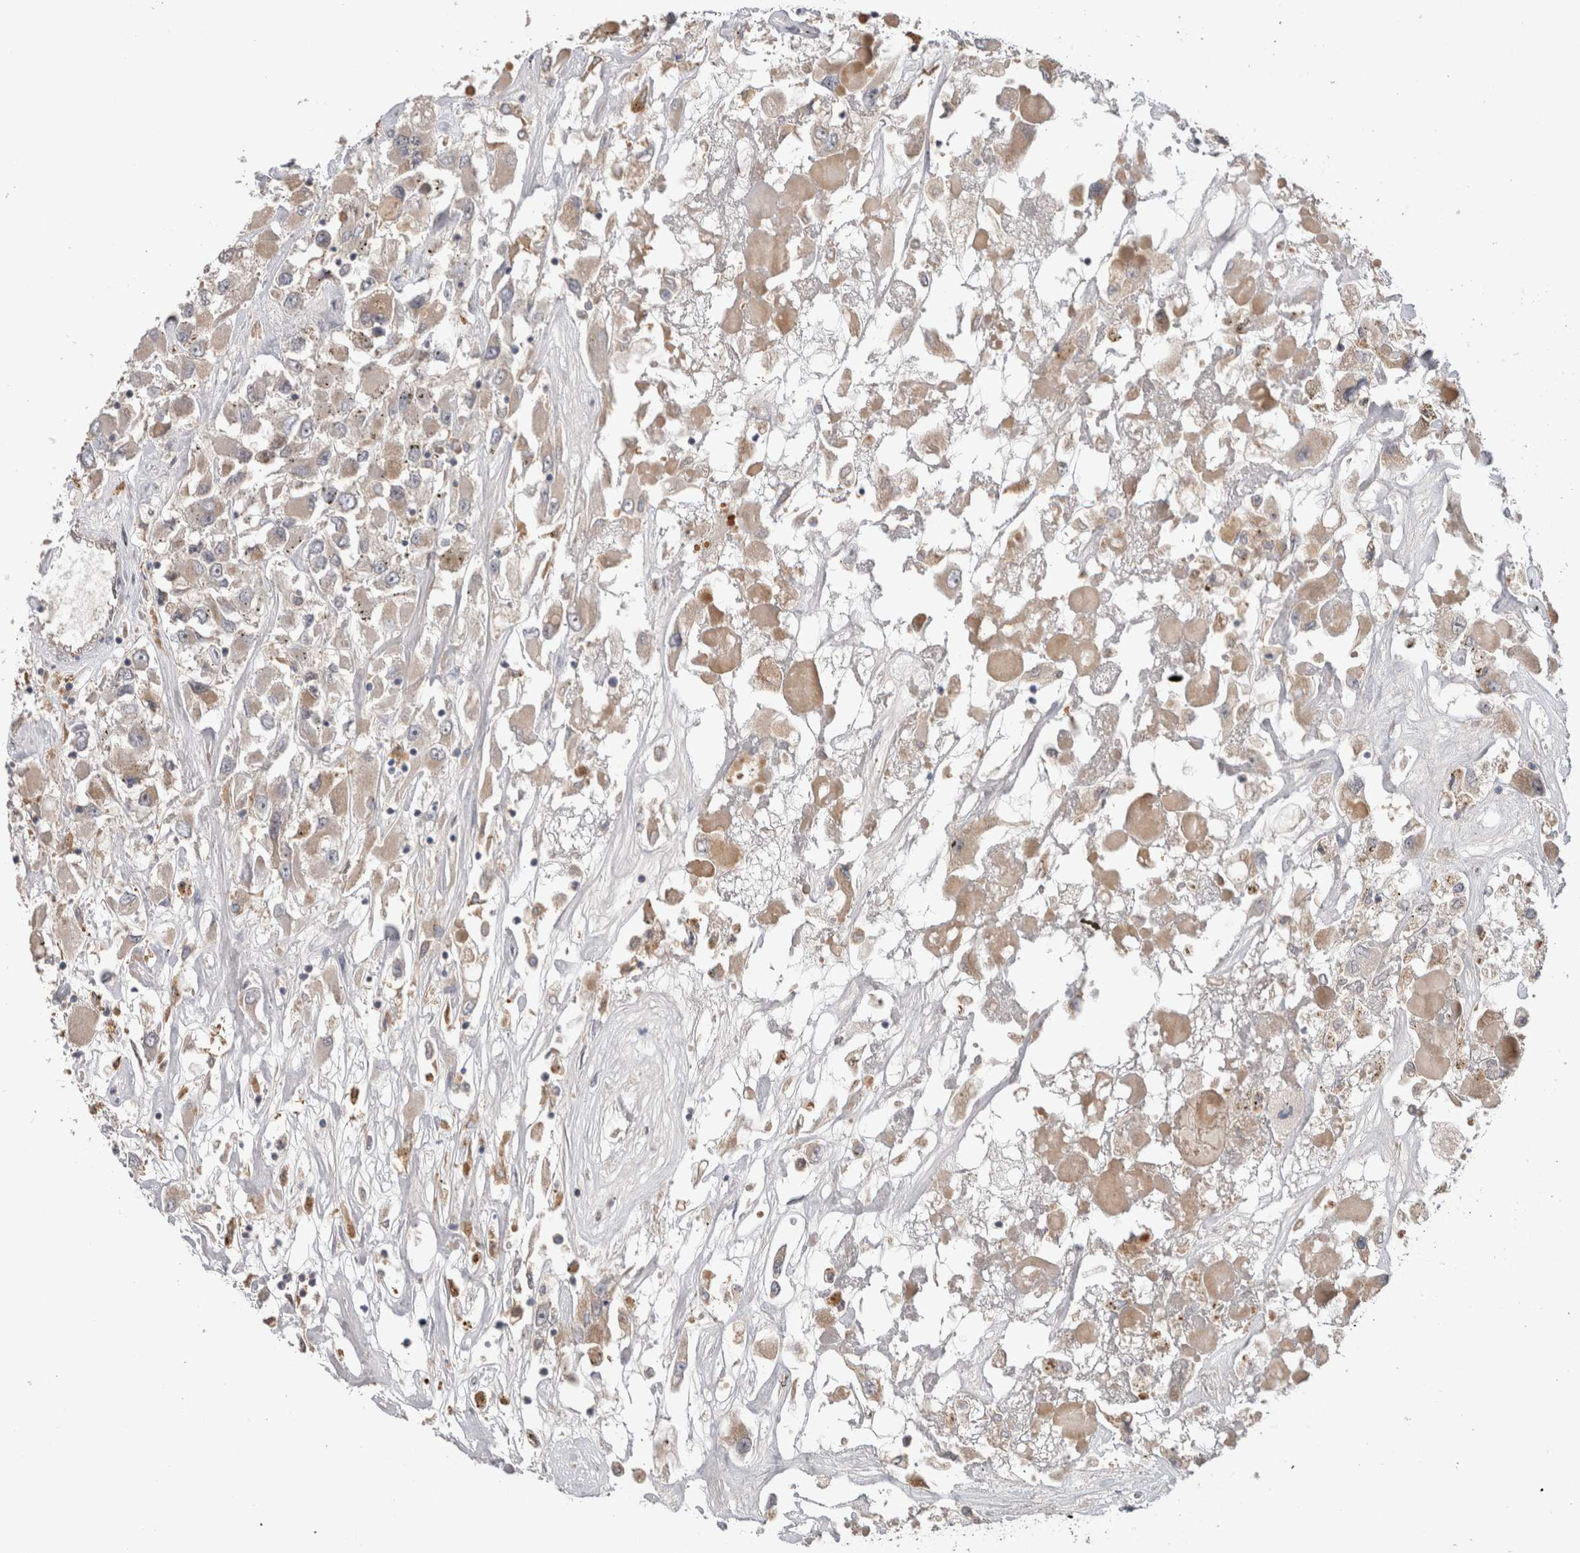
{"staining": {"intensity": "weak", "quantity": "<25%", "location": "cytoplasmic/membranous"}, "tissue": "renal cancer", "cell_type": "Tumor cells", "image_type": "cancer", "snomed": [{"axis": "morphology", "description": "Adenocarcinoma, NOS"}, {"axis": "topography", "description": "Kidney"}], "caption": "DAB (3,3'-diaminobenzidine) immunohistochemical staining of human renal cancer shows no significant positivity in tumor cells. Brightfield microscopy of immunohistochemistry stained with DAB (3,3'-diaminobenzidine) (brown) and hematoxylin (blue), captured at high magnification.", "gene": "TARBP1", "patient": {"sex": "female", "age": 52}}